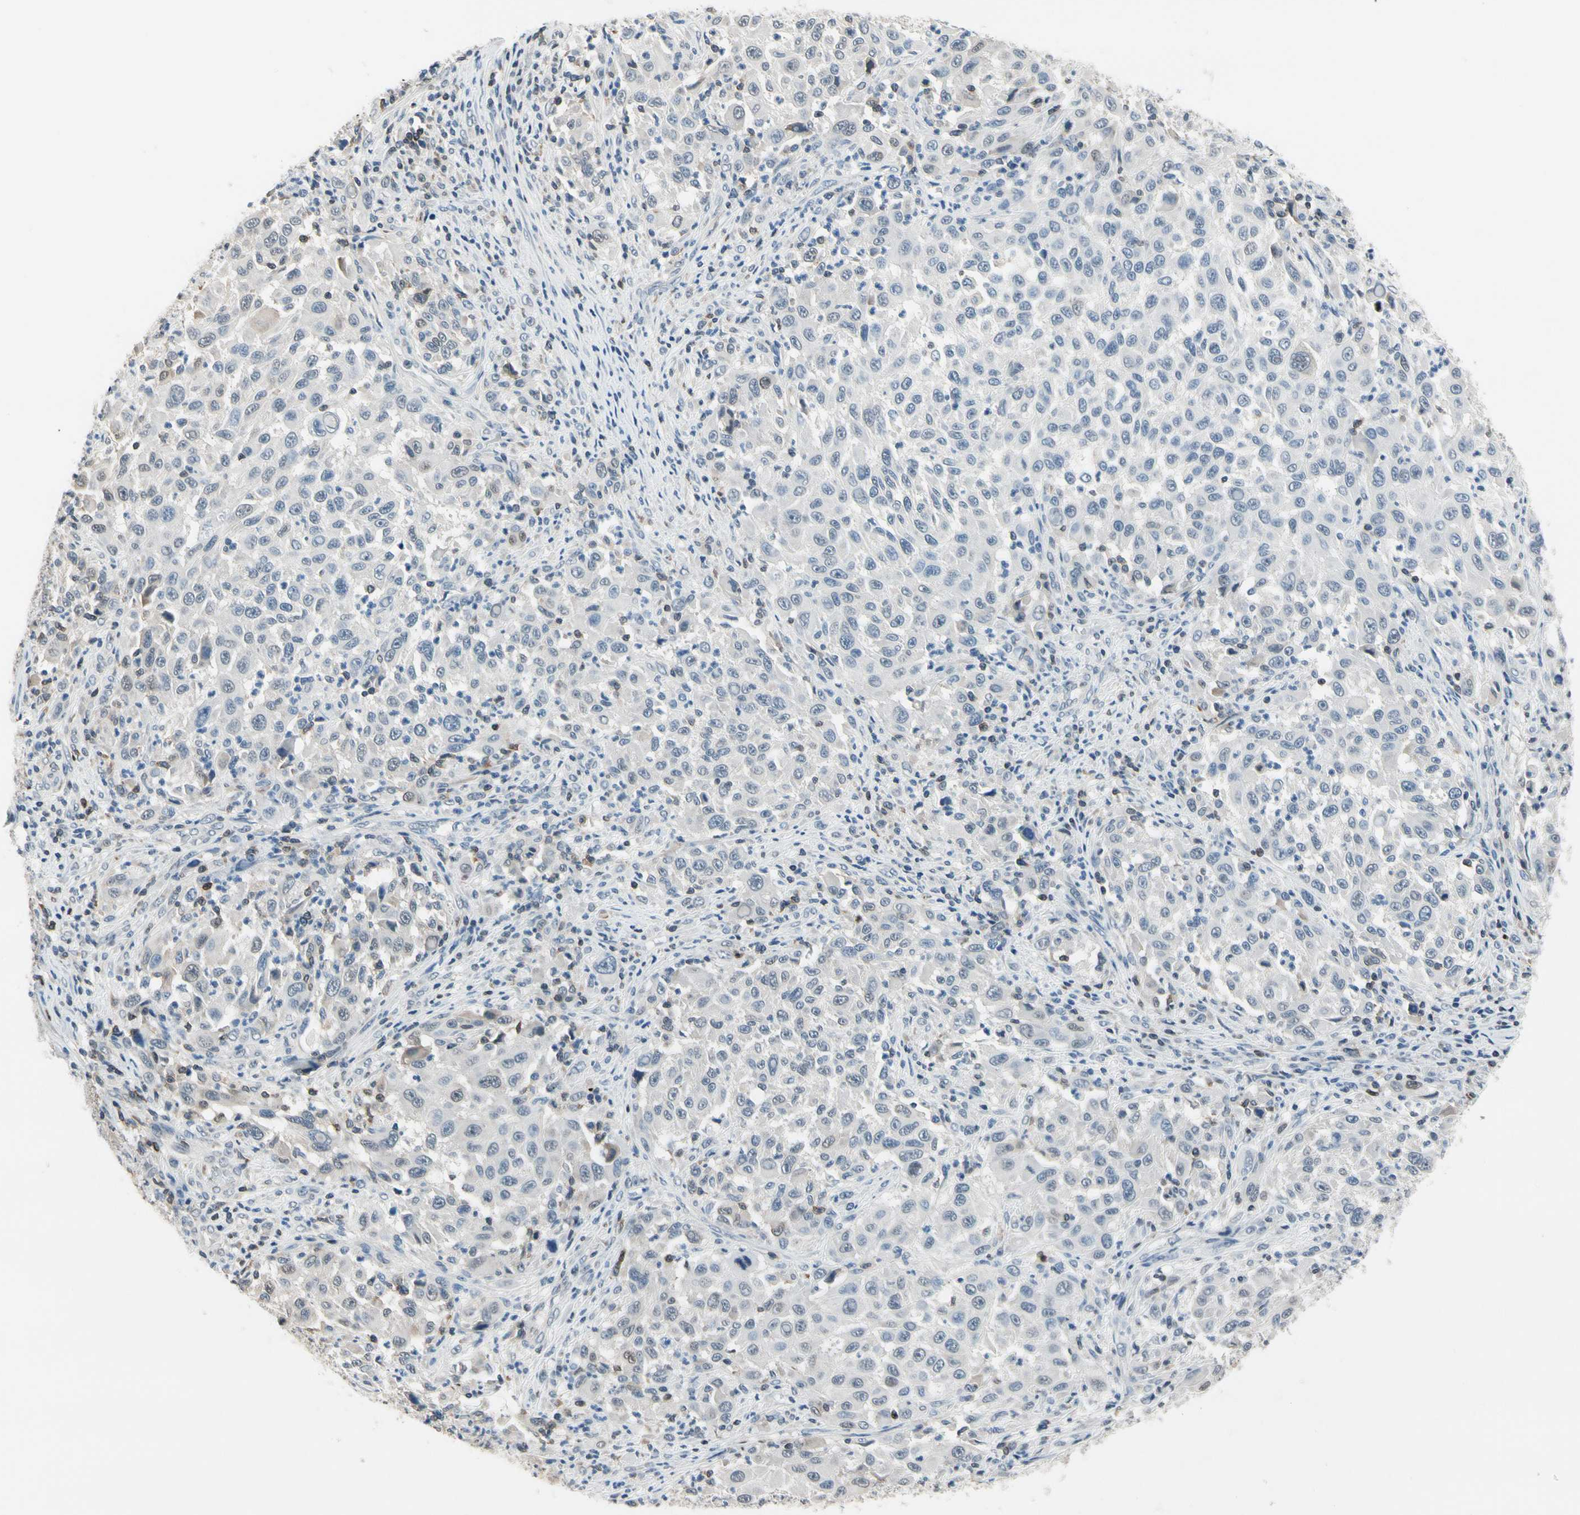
{"staining": {"intensity": "negative", "quantity": "none", "location": "none"}, "tissue": "melanoma", "cell_type": "Tumor cells", "image_type": "cancer", "snomed": [{"axis": "morphology", "description": "Malignant melanoma, Metastatic site"}, {"axis": "topography", "description": "Lymph node"}], "caption": "Human melanoma stained for a protein using immunohistochemistry (IHC) displays no positivity in tumor cells.", "gene": "NFATC2", "patient": {"sex": "male", "age": 61}}